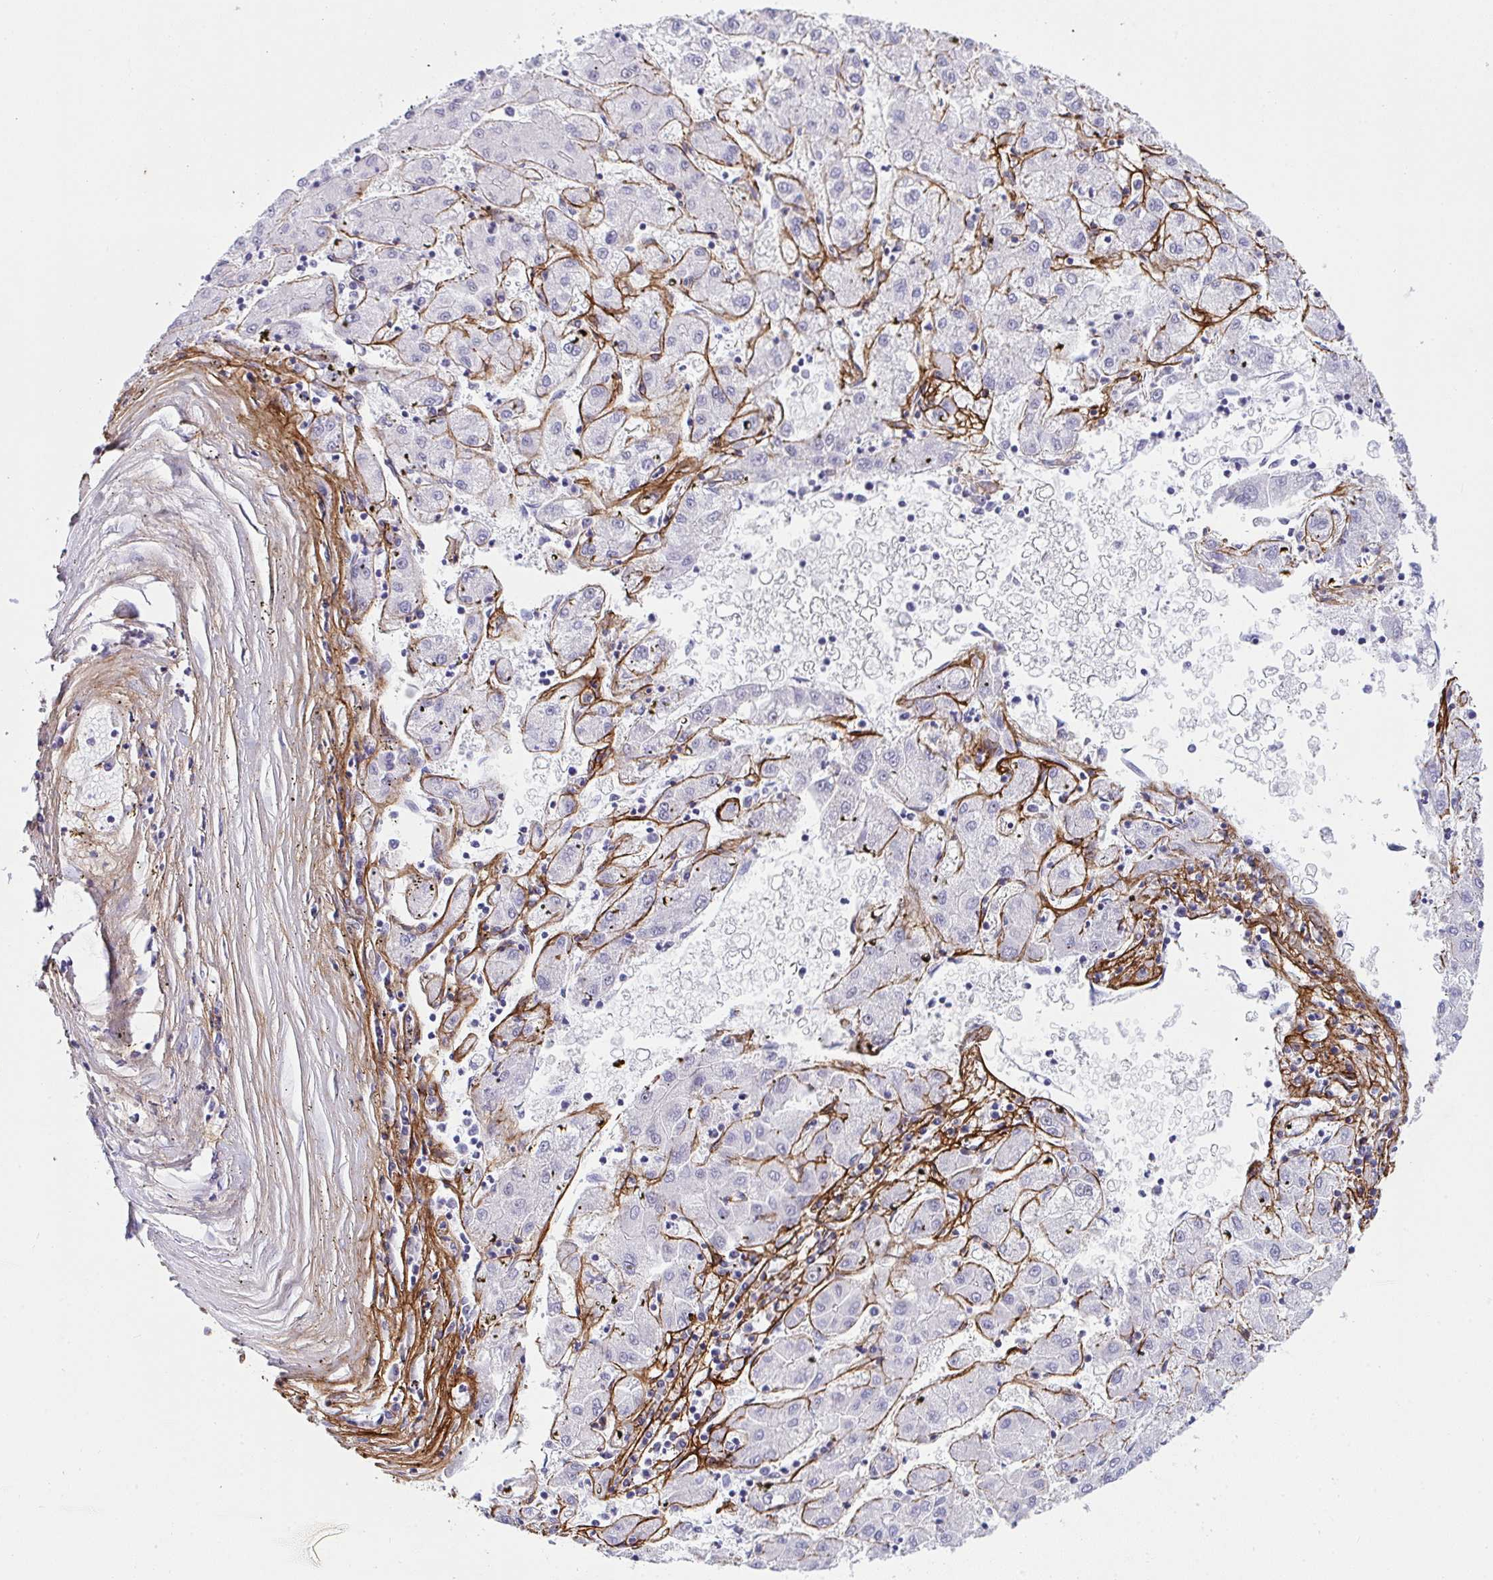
{"staining": {"intensity": "negative", "quantity": "none", "location": "none"}, "tissue": "liver cancer", "cell_type": "Tumor cells", "image_type": "cancer", "snomed": [{"axis": "morphology", "description": "Carcinoma, Hepatocellular, NOS"}, {"axis": "topography", "description": "Liver"}], "caption": "A micrograph of liver hepatocellular carcinoma stained for a protein shows no brown staining in tumor cells. Brightfield microscopy of immunohistochemistry stained with DAB (3,3'-diaminobenzidine) (brown) and hematoxylin (blue), captured at high magnification.", "gene": "LHFPL6", "patient": {"sex": "male", "age": 72}}